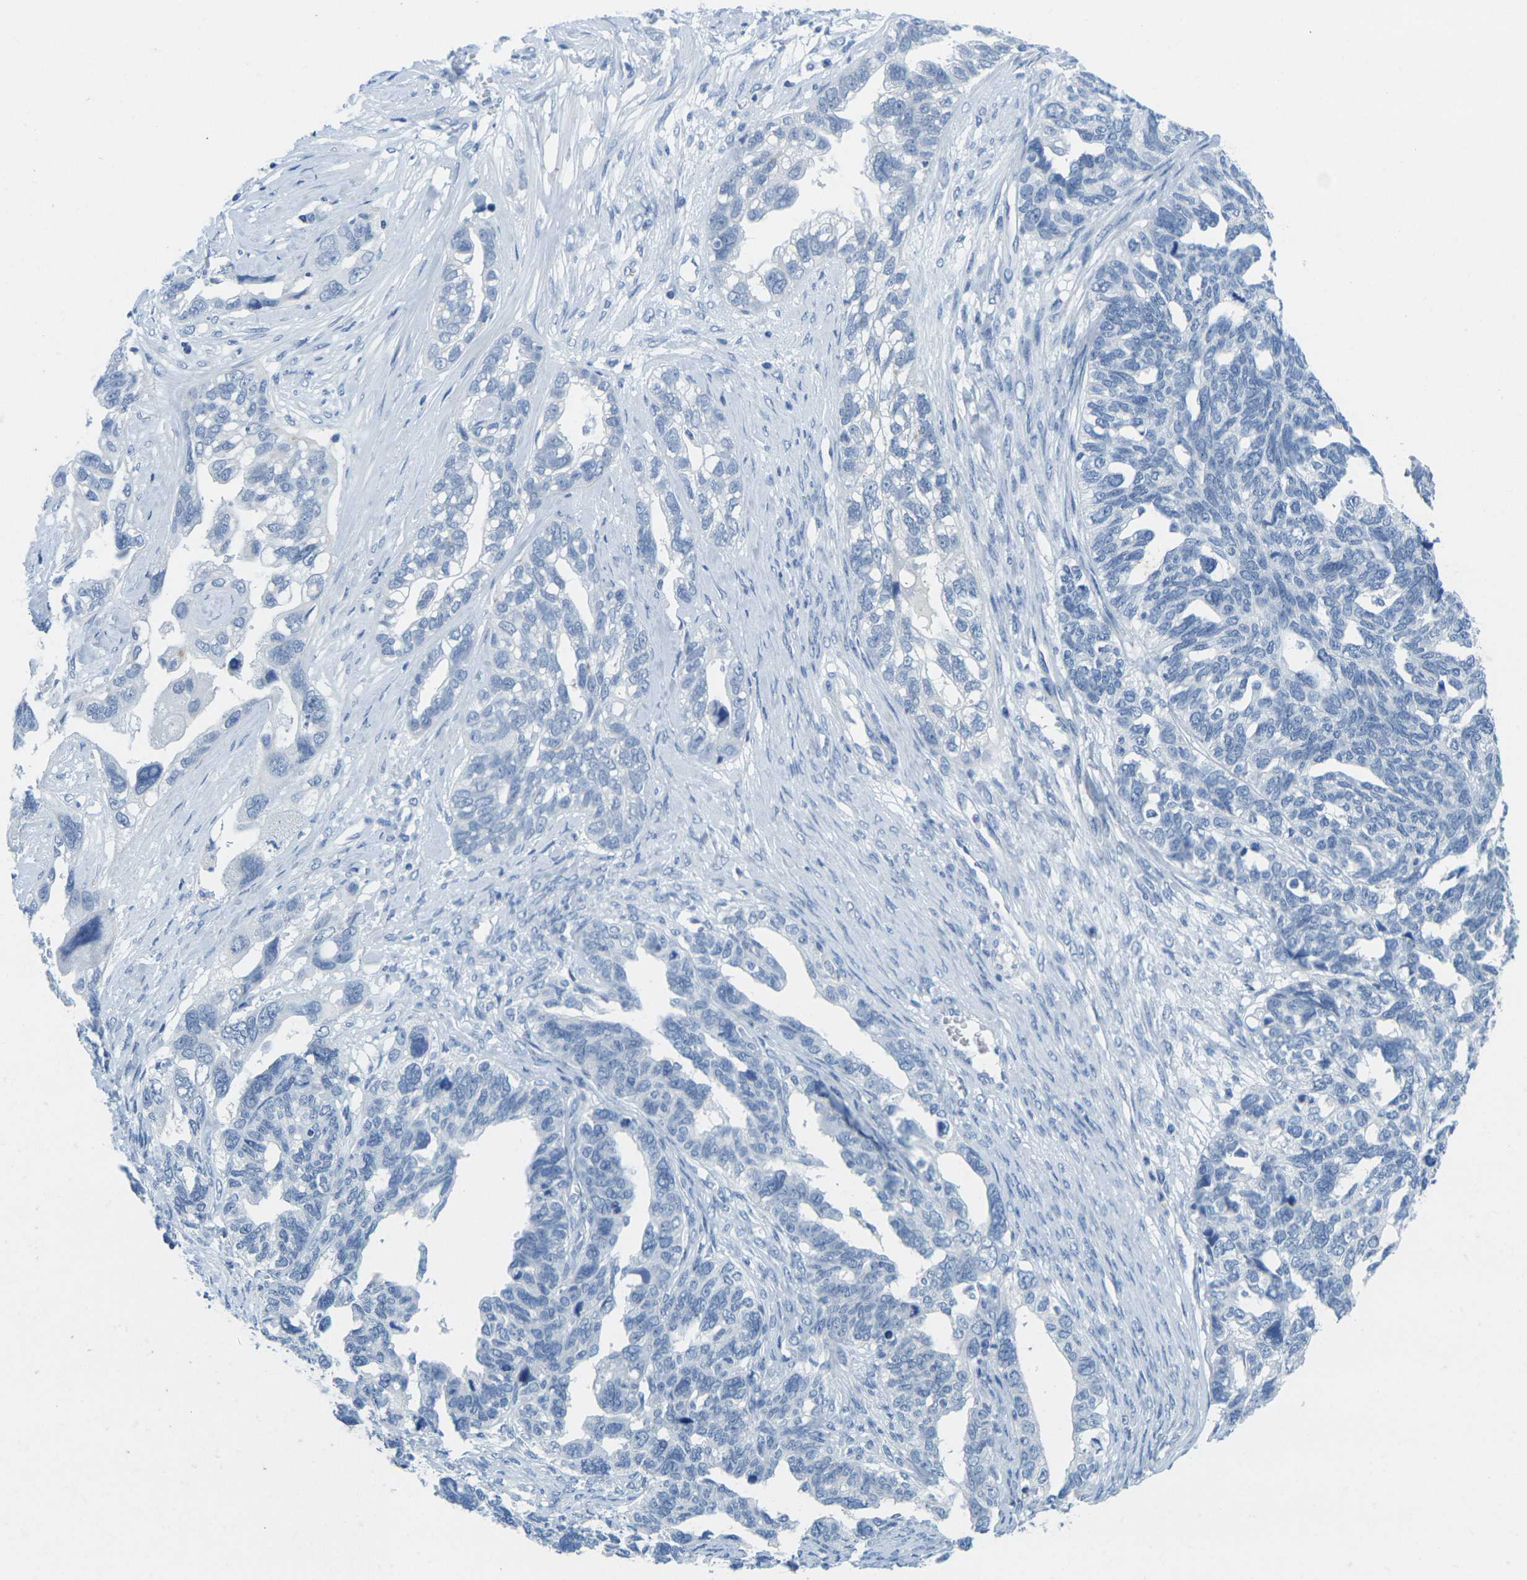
{"staining": {"intensity": "negative", "quantity": "none", "location": "none"}, "tissue": "ovarian cancer", "cell_type": "Tumor cells", "image_type": "cancer", "snomed": [{"axis": "morphology", "description": "Cystadenocarcinoma, serous, NOS"}, {"axis": "topography", "description": "Ovary"}], "caption": "An IHC photomicrograph of ovarian cancer is shown. There is no staining in tumor cells of ovarian cancer. Nuclei are stained in blue.", "gene": "FAM3D", "patient": {"sex": "female", "age": 79}}